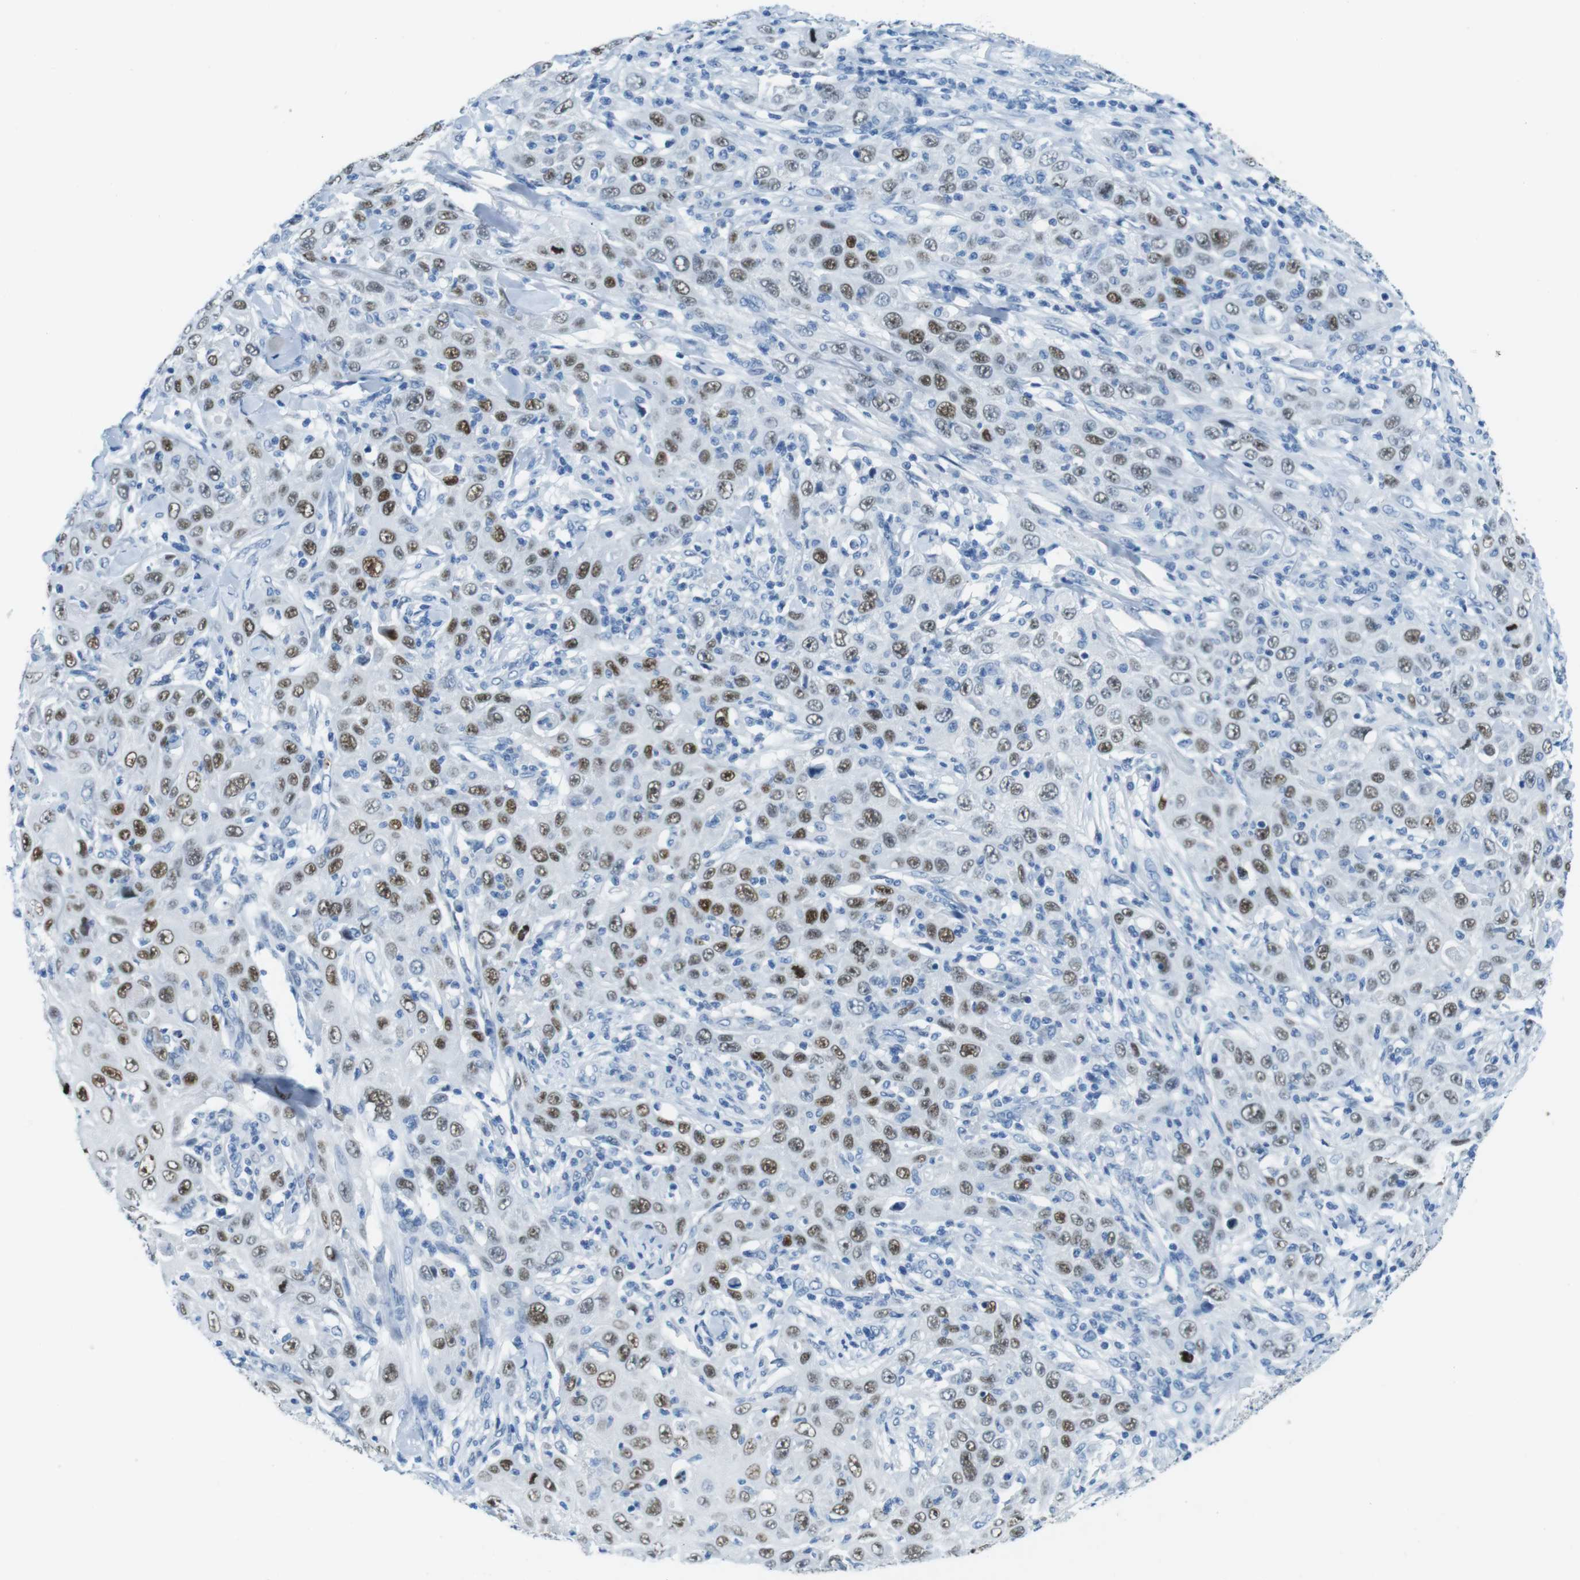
{"staining": {"intensity": "moderate", "quantity": "25%-75%", "location": "nuclear"}, "tissue": "skin cancer", "cell_type": "Tumor cells", "image_type": "cancer", "snomed": [{"axis": "morphology", "description": "Squamous cell carcinoma, NOS"}, {"axis": "topography", "description": "Skin"}], "caption": "A high-resolution micrograph shows IHC staining of squamous cell carcinoma (skin), which reveals moderate nuclear positivity in about 25%-75% of tumor cells.", "gene": "TFAP2C", "patient": {"sex": "female", "age": 88}}